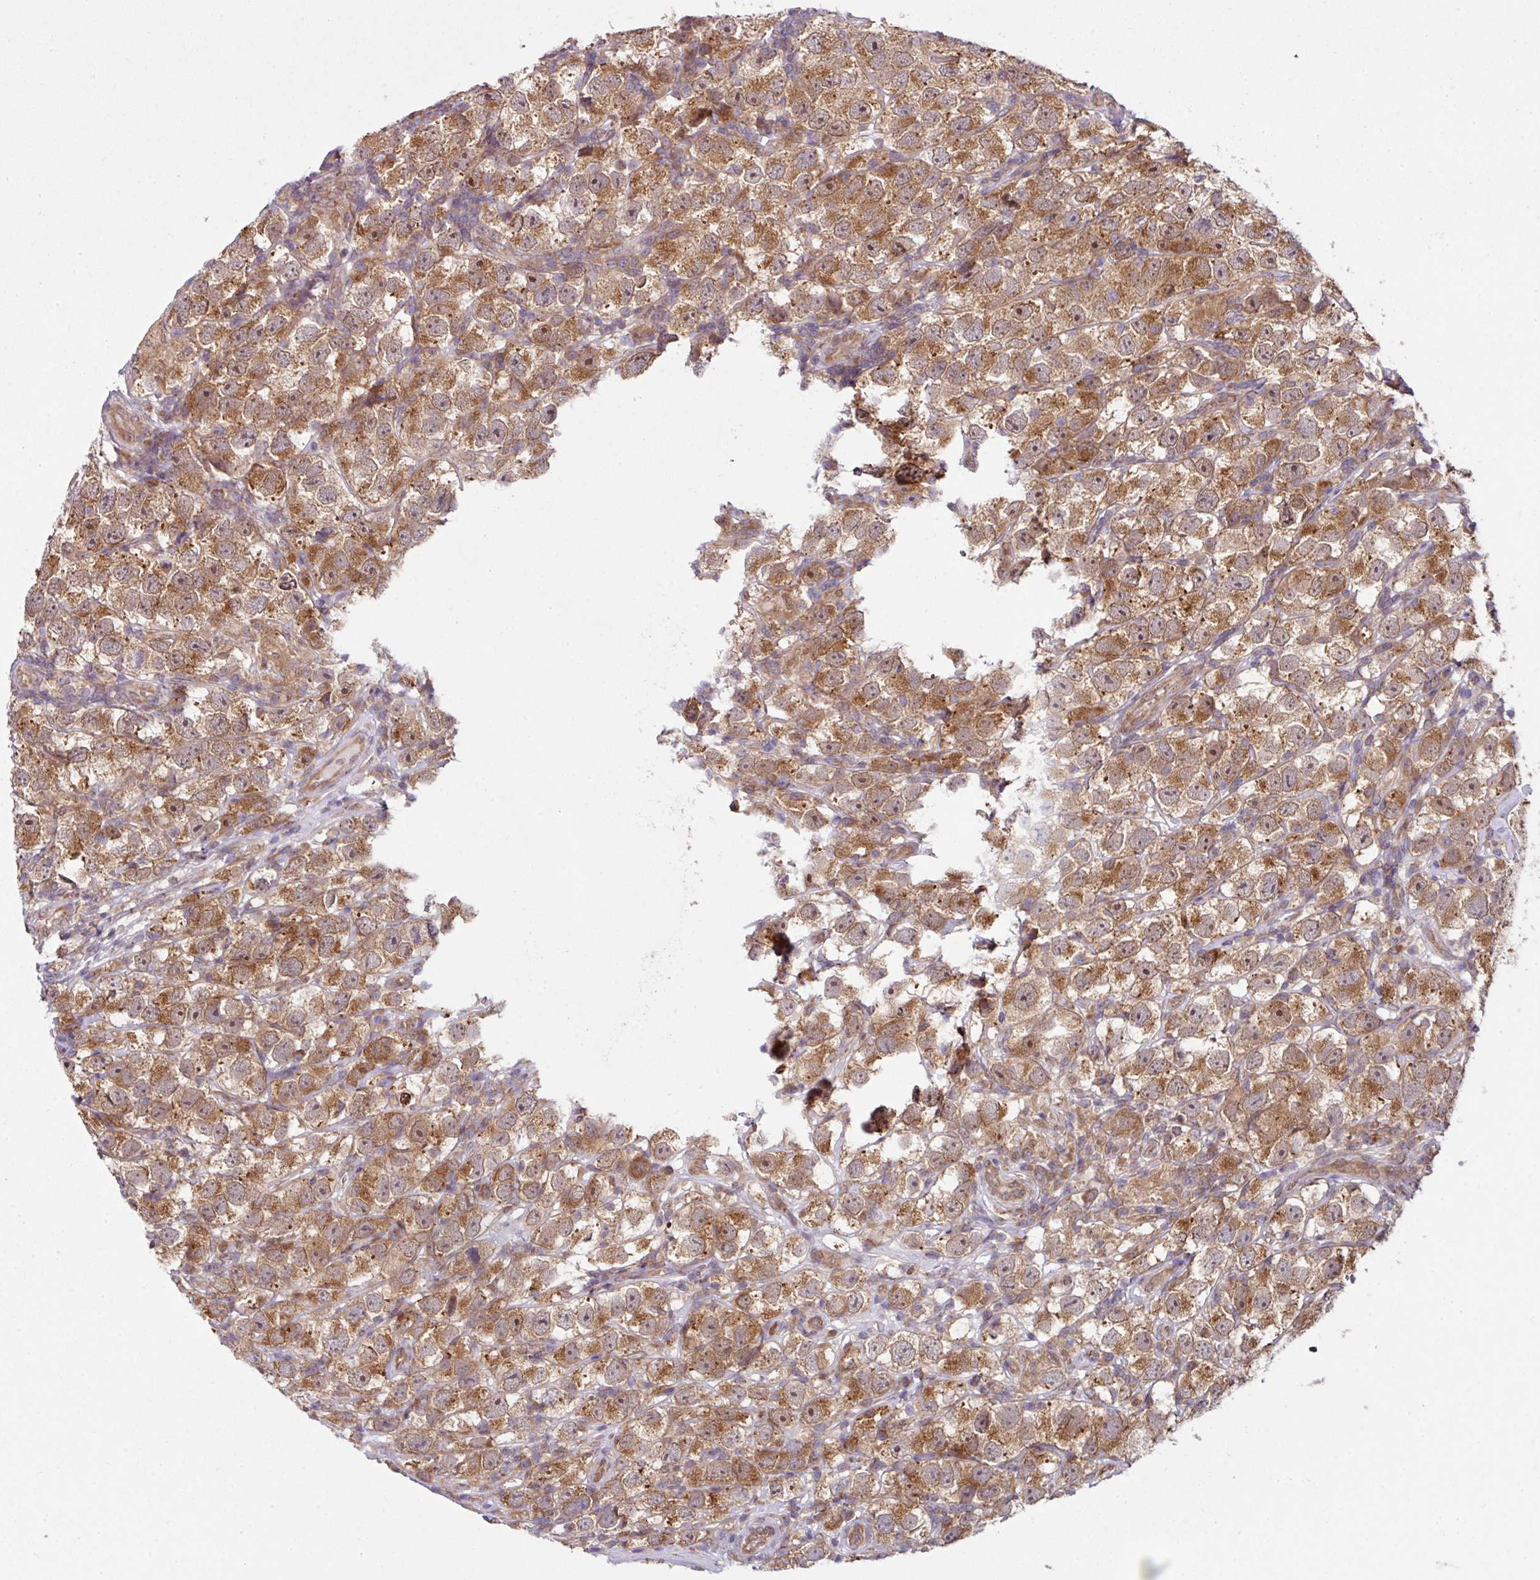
{"staining": {"intensity": "moderate", "quantity": ">75%", "location": "cytoplasmic/membranous,nuclear"}, "tissue": "testis cancer", "cell_type": "Tumor cells", "image_type": "cancer", "snomed": [{"axis": "morphology", "description": "Seminoma, NOS"}, {"axis": "topography", "description": "Testis"}], "caption": "Immunohistochemistry (IHC) of testis seminoma exhibits medium levels of moderate cytoplasmic/membranous and nuclear staining in approximately >75% of tumor cells. Nuclei are stained in blue.", "gene": "CAMLG", "patient": {"sex": "male", "age": 26}}